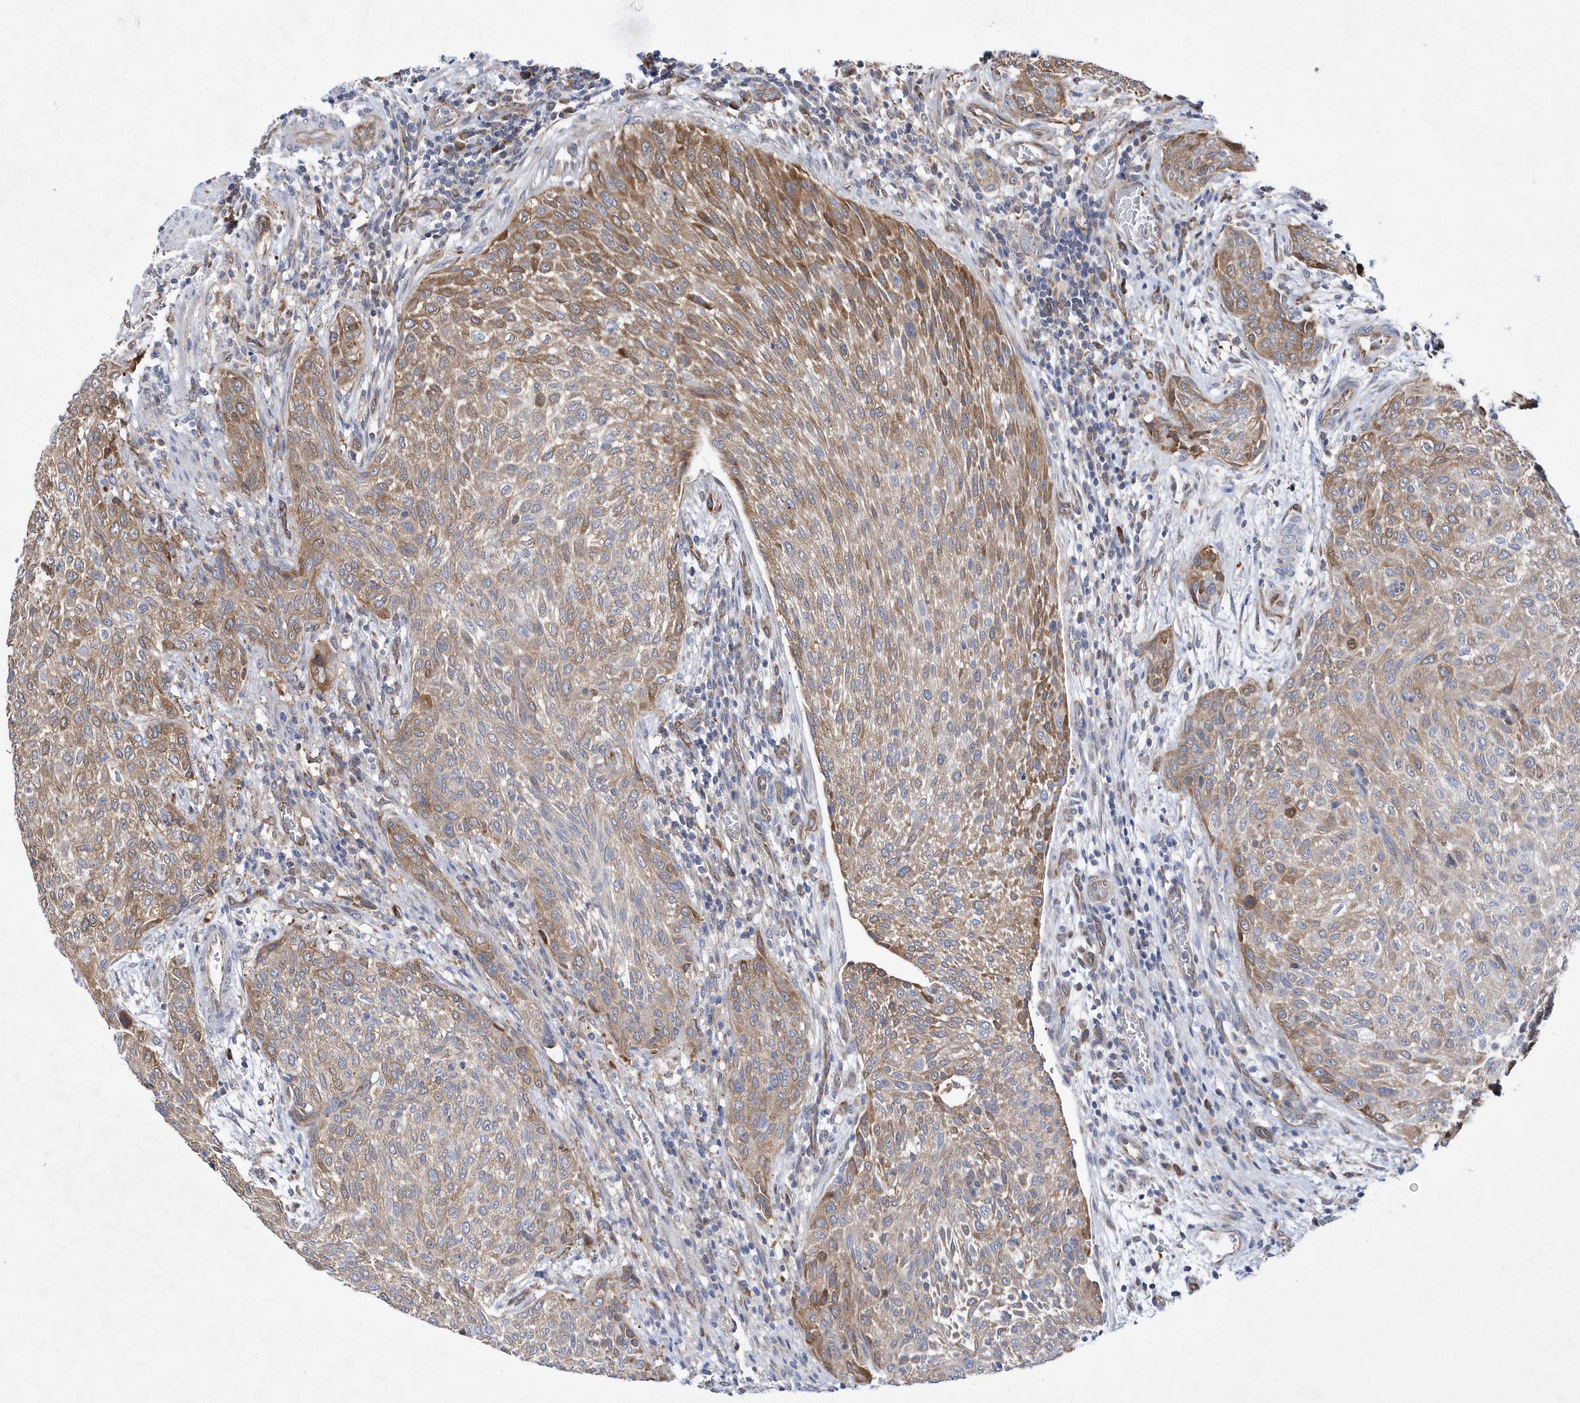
{"staining": {"intensity": "moderate", "quantity": ">75%", "location": "cytoplasmic/membranous"}, "tissue": "urothelial cancer", "cell_type": "Tumor cells", "image_type": "cancer", "snomed": [{"axis": "morphology", "description": "Urothelial carcinoma, High grade"}, {"axis": "topography", "description": "Urinary bladder"}], "caption": "Immunohistochemistry (IHC) staining of urothelial cancer, which exhibits medium levels of moderate cytoplasmic/membranous staining in approximately >75% of tumor cells indicating moderate cytoplasmic/membranous protein expression. The staining was performed using DAB (3,3'-diaminobenzidine) (brown) for protein detection and nuclei were counterstained in hematoxylin (blue).", "gene": "JKAMP", "patient": {"sex": "male", "age": 35}}